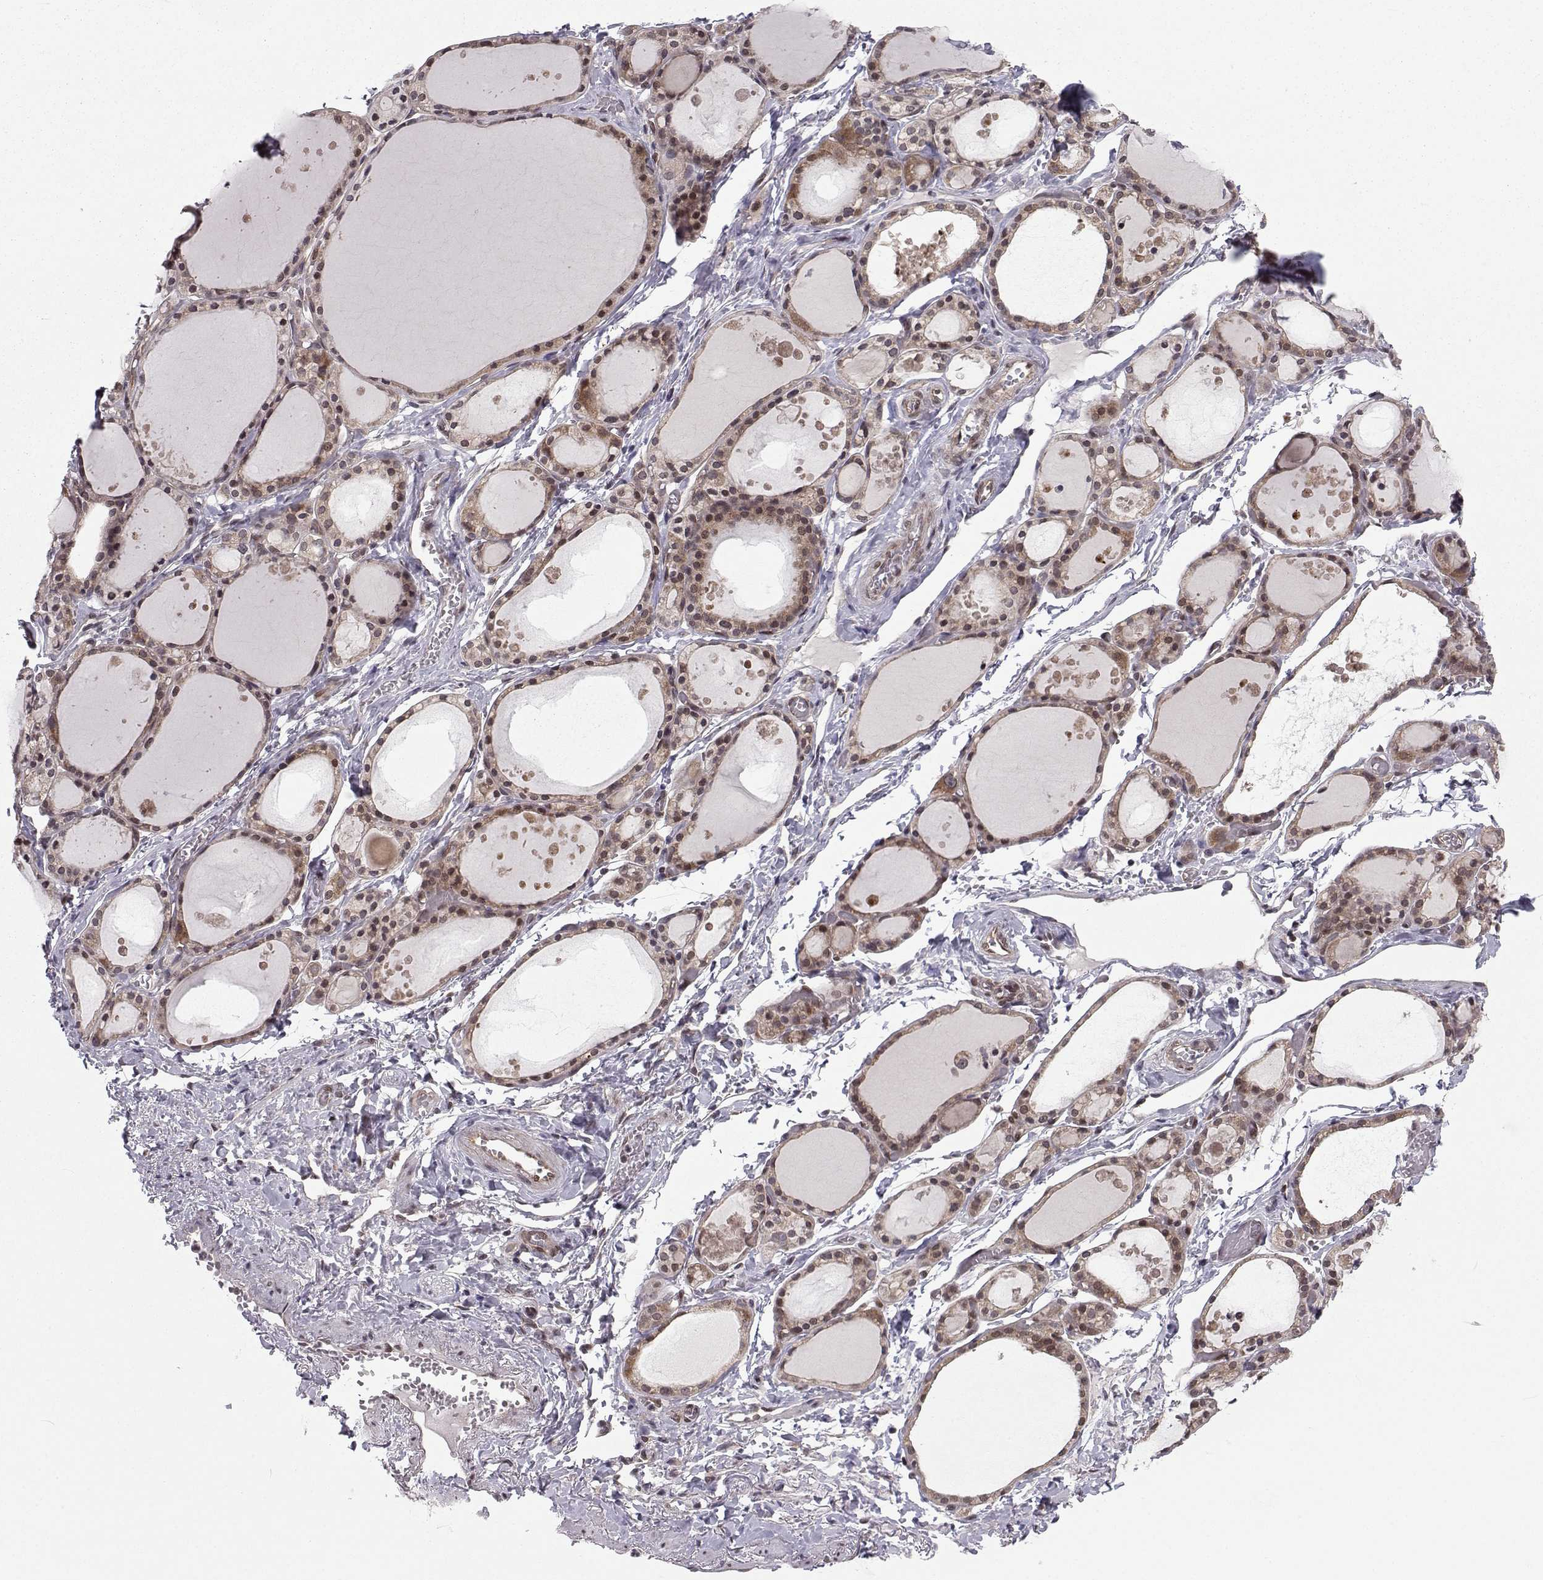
{"staining": {"intensity": "moderate", "quantity": ">75%", "location": "cytoplasmic/membranous"}, "tissue": "thyroid gland", "cell_type": "Glandular cells", "image_type": "normal", "snomed": [{"axis": "morphology", "description": "Normal tissue, NOS"}, {"axis": "topography", "description": "Thyroid gland"}], "caption": "Immunohistochemistry photomicrograph of benign human thyroid gland stained for a protein (brown), which displays medium levels of moderate cytoplasmic/membranous expression in approximately >75% of glandular cells.", "gene": "PKN2", "patient": {"sex": "male", "age": 68}}